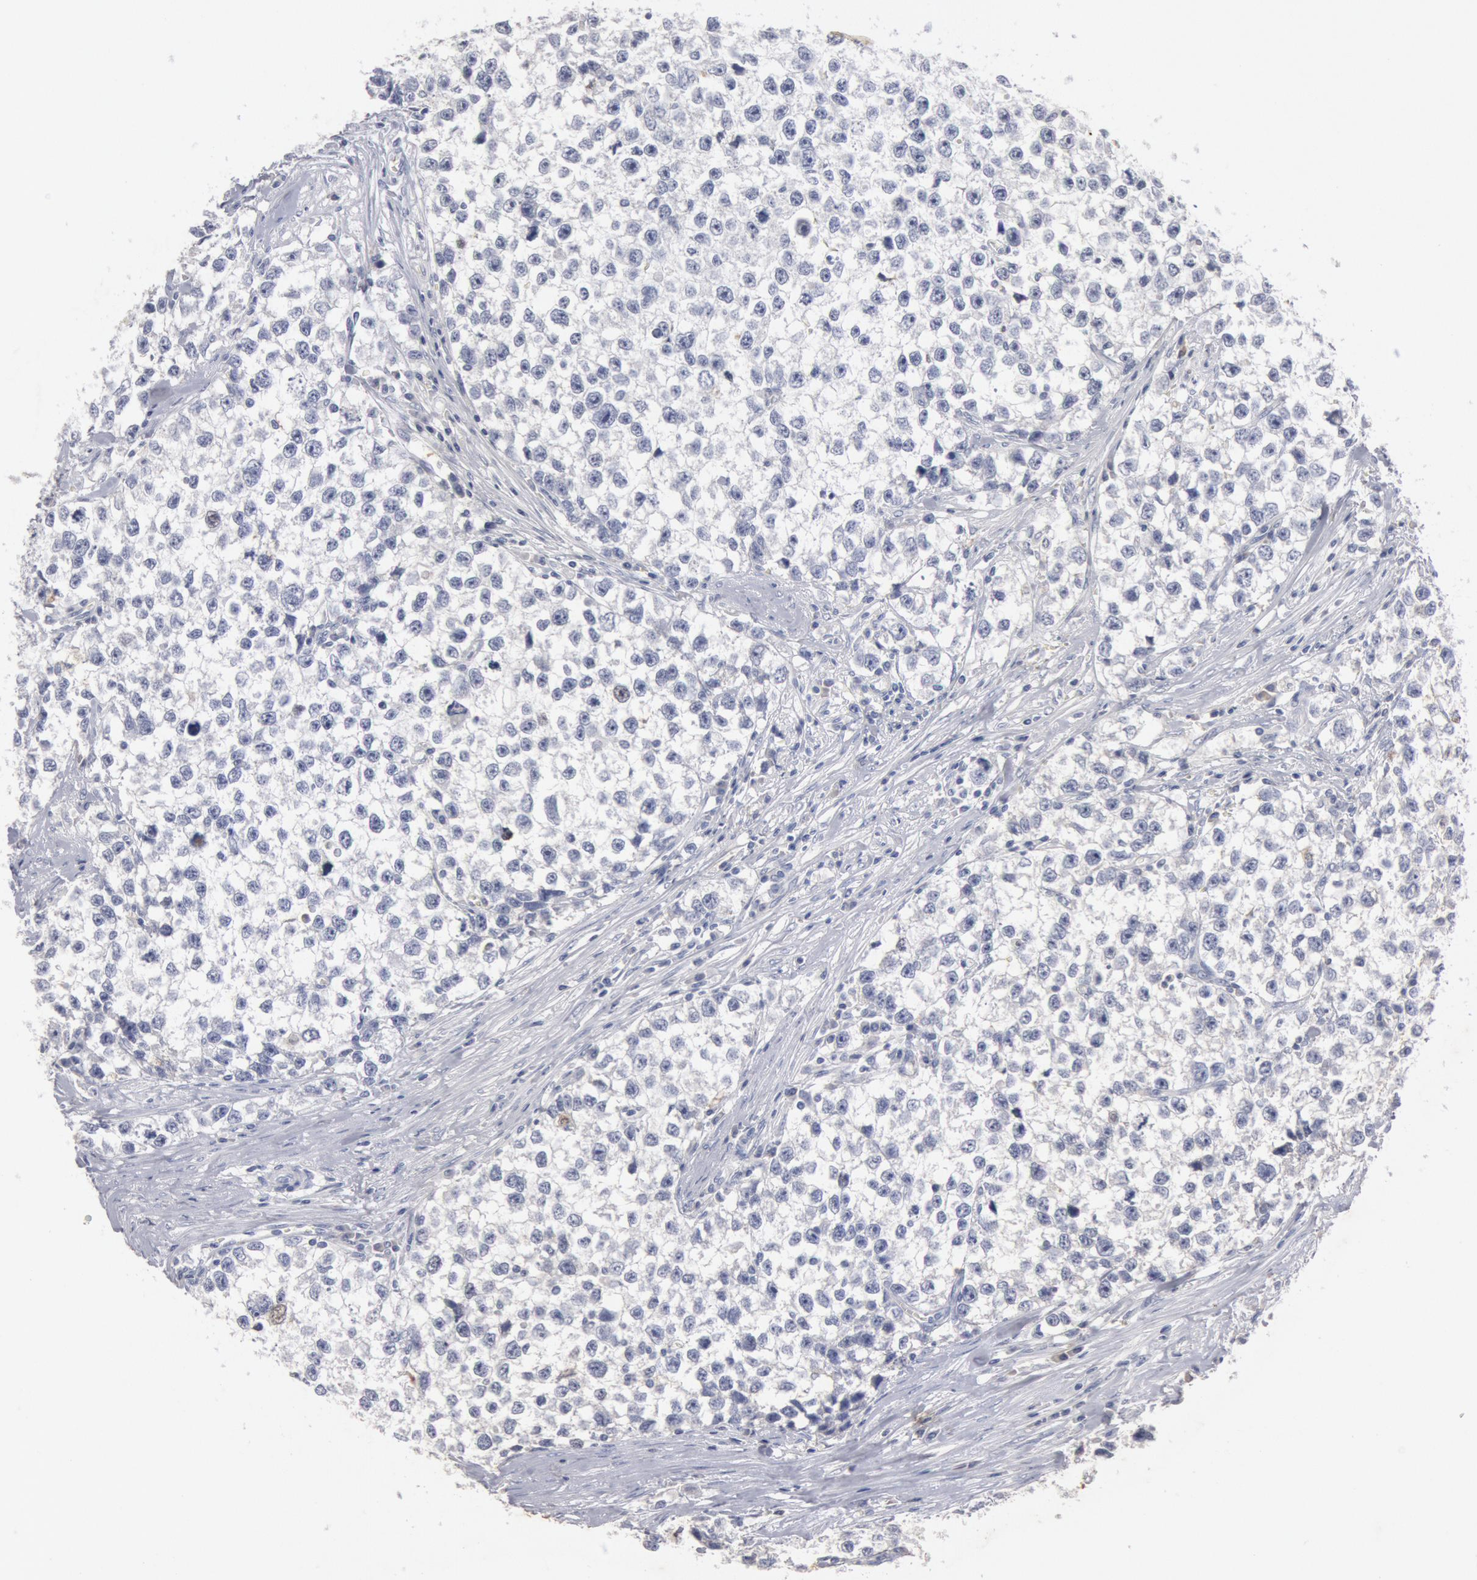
{"staining": {"intensity": "negative", "quantity": "none", "location": "none"}, "tissue": "testis cancer", "cell_type": "Tumor cells", "image_type": "cancer", "snomed": [{"axis": "morphology", "description": "Seminoma, NOS"}, {"axis": "morphology", "description": "Carcinoma, Embryonal, NOS"}, {"axis": "topography", "description": "Testis"}], "caption": "Tumor cells show no significant positivity in testis seminoma.", "gene": "FOXA2", "patient": {"sex": "male", "age": 30}}